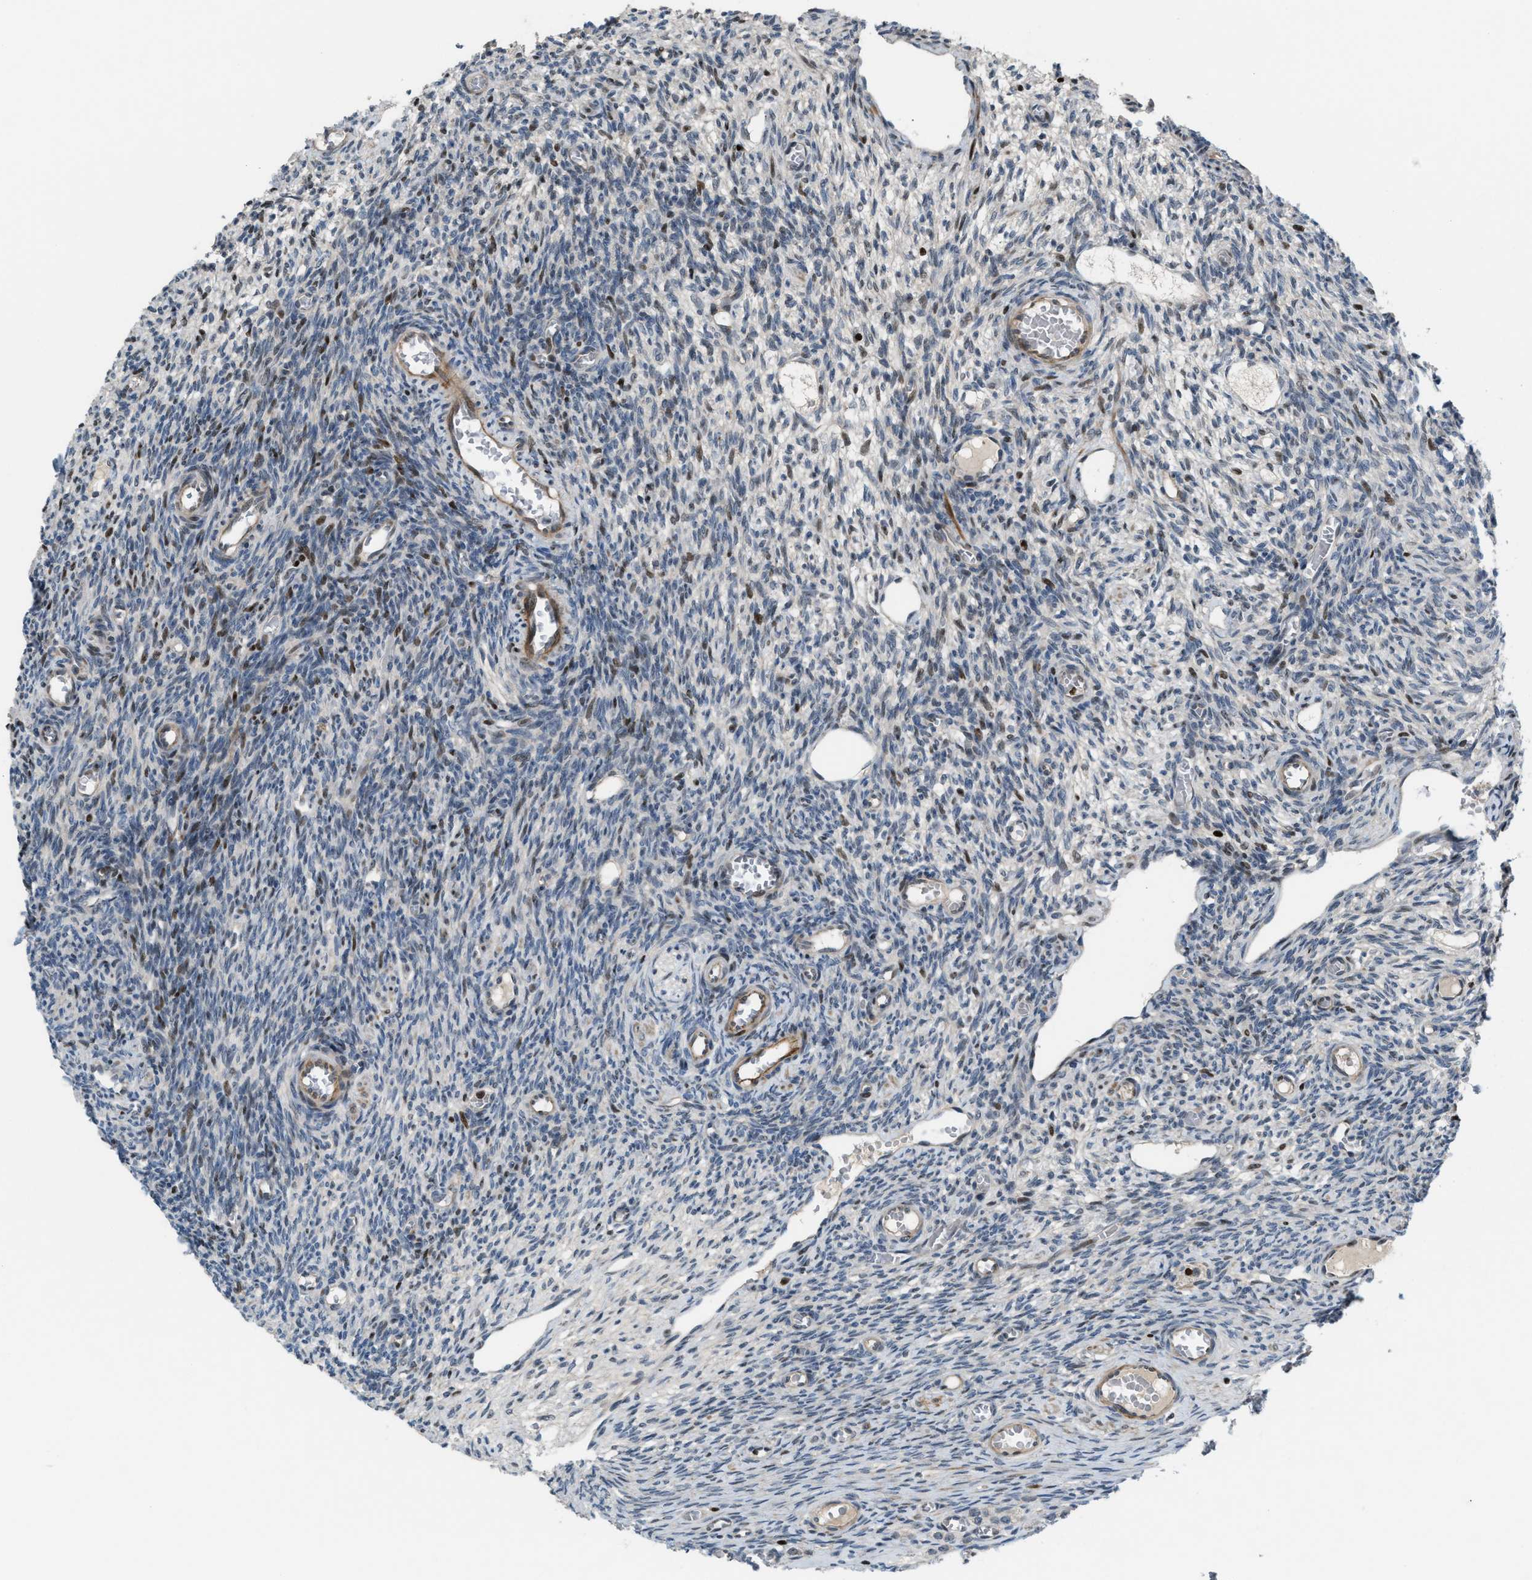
{"staining": {"intensity": "weak", "quantity": "<25%", "location": "nuclear"}, "tissue": "ovary", "cell_type": "Ovarian stroma cells", "image_type": "normal", "snomed": [{"axis": "morphology", "description": "Normal tissue, NOS"}, {"axis": "topography", "description": "Ovary"}], "caption": "Immunohistochemical staining of benign ovary displays no significant positivity in ovarian stroma cells. (Stains: DAB (3,3'-diaminobenzidine) immunohistochemistry with hematoxylin counter stain, Microscopy: brightfield microscopy at high magnification).", "gene": "ZNF276", "patient": {"sex": "female", "age": 27}}